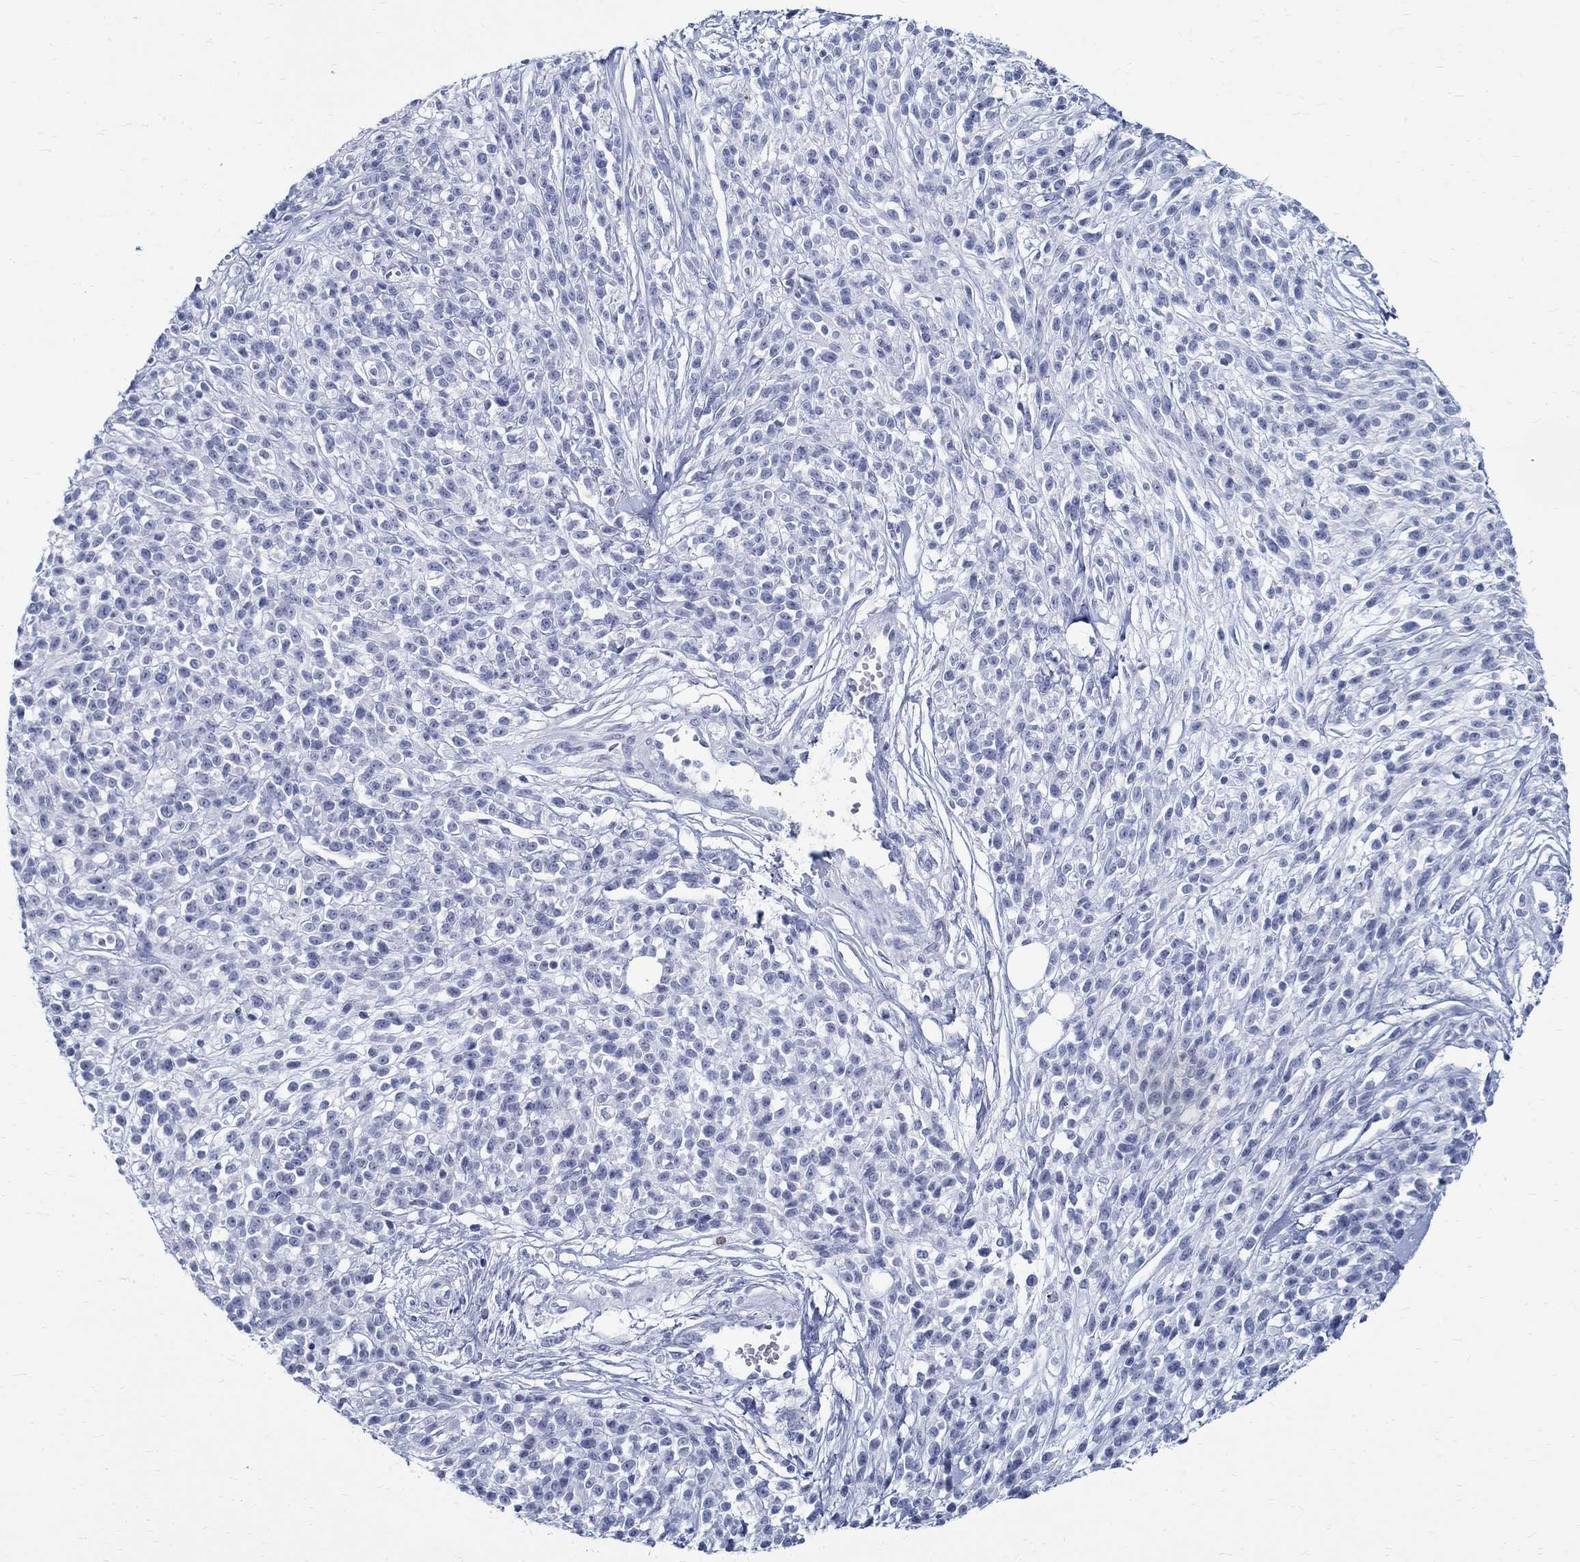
{"staining": {"intensity": "negative", "quantity": "none", "location": "none"}, "tissue": "melanoma", "cell_type": "Tumor cells", "image_type": "cancer", "snomed": [{"axis": "morphology", "description": "Malignant melanoma, NOS"}, {"axis": "topography", "description": "Skin"}, {"axis": "topography", "description": "Skin of trunk"}], "caption": "High magnification brightfield microscopy of malignant melanoma stained with DAB (3,3'-diaminobenzidine) (brown) and counterstained with hematoxylin (blue): tumor cells show no significant staining.", "gene": "BSPRY", "patient": {"sex": "male", "age": 74}}